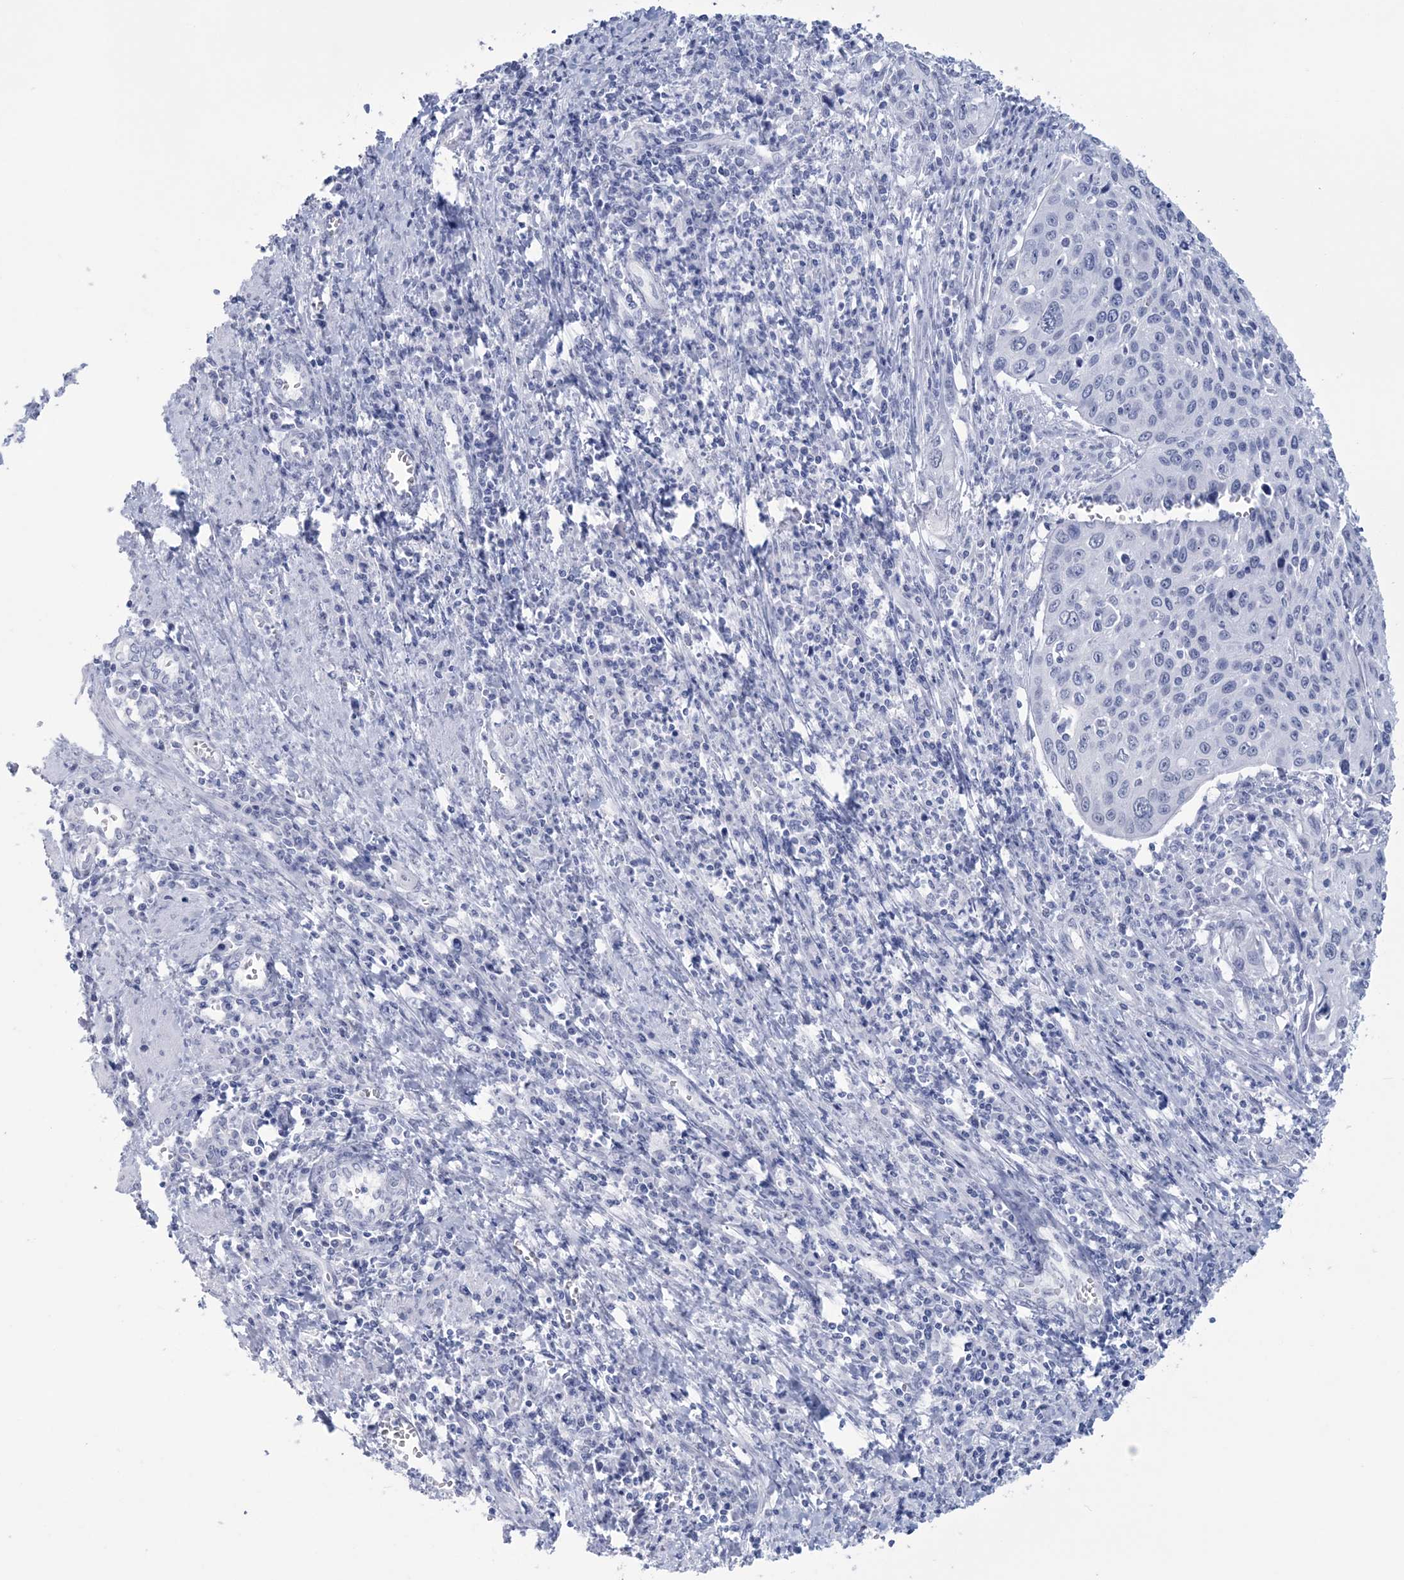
{"staining": {"intensity": "negative", "quantity": "none", "location": "none"}, "tissue": "cervical cancer", "cell_type": "Tumor cells", "image_type": "cancer", "snomed": [{"axis": "morphology", "description": "Squamous cell carcinoma, NOS"}, {"axis": "topography", "description": "Cervix"}], "caption": "IHC photomicrograph of neoplastic tissue: human cervical cancer (squamous cell carcinoma) stained with DAB demonstrates no significant protein expression in tumor cells.", "gene": "DPCD", "patient": {"sex": "female", "age": 32}}